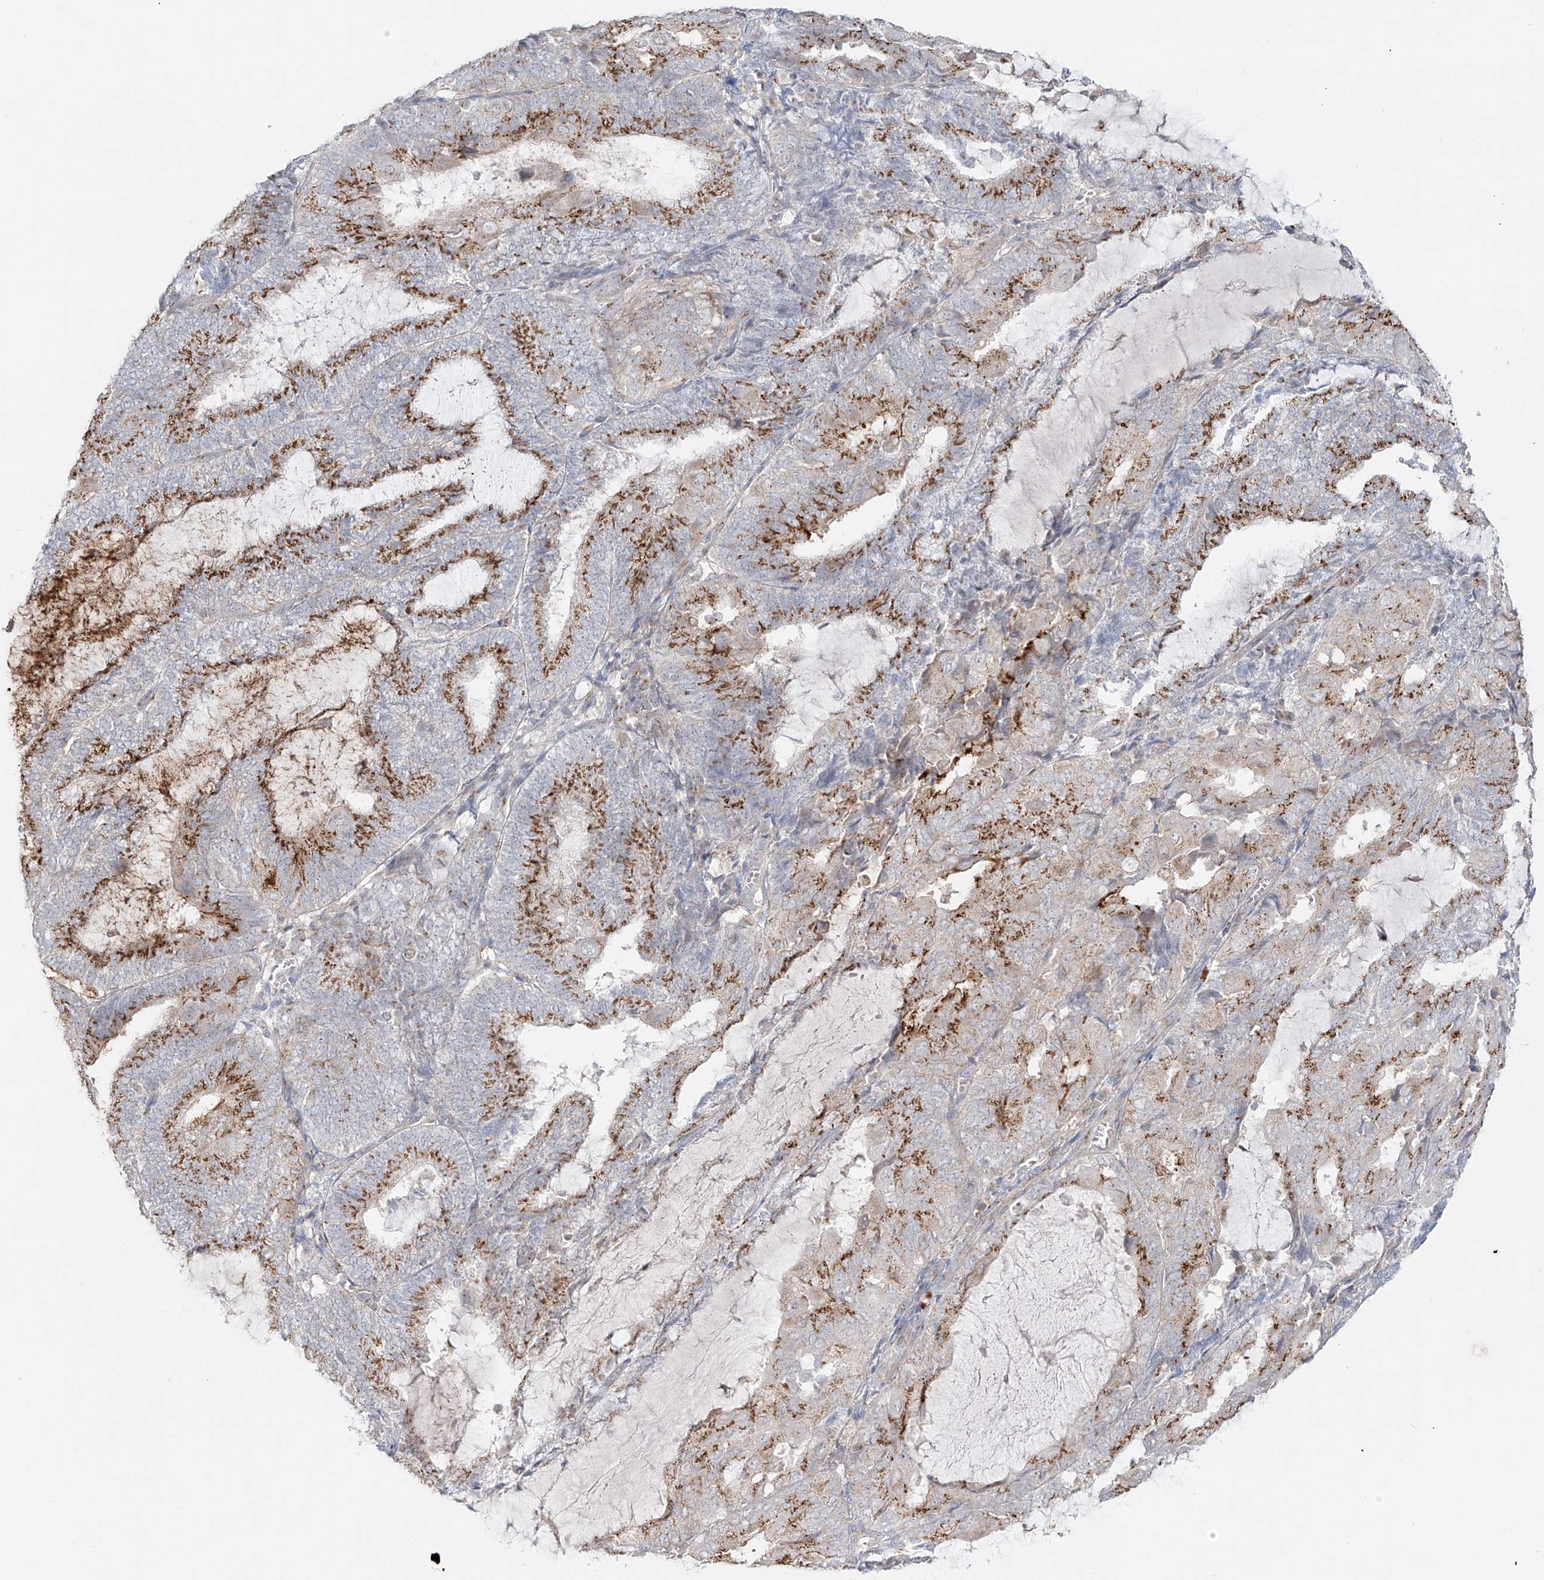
{"staining": {"intensity": "moderate", "quantity": ">75%", "location": "cytoplasmic/membranous"}, "tissue": "endometrial cancer", "cell_type": "Tumor cells", "image_type": "cancer", "snomed": [{"axis": "morphology", "description": "Adenocarcinoma, NOS"}, {"axis": "topography", "description": "Endometrium"}], "caption": "IHC of human endometrial cancer exhibits medium levels of moderate cytoplasmic/membranous staining in about >75% of tumor cells.", "gene": "BSDC1", "patient": {"sex": "female", "age": 81}}